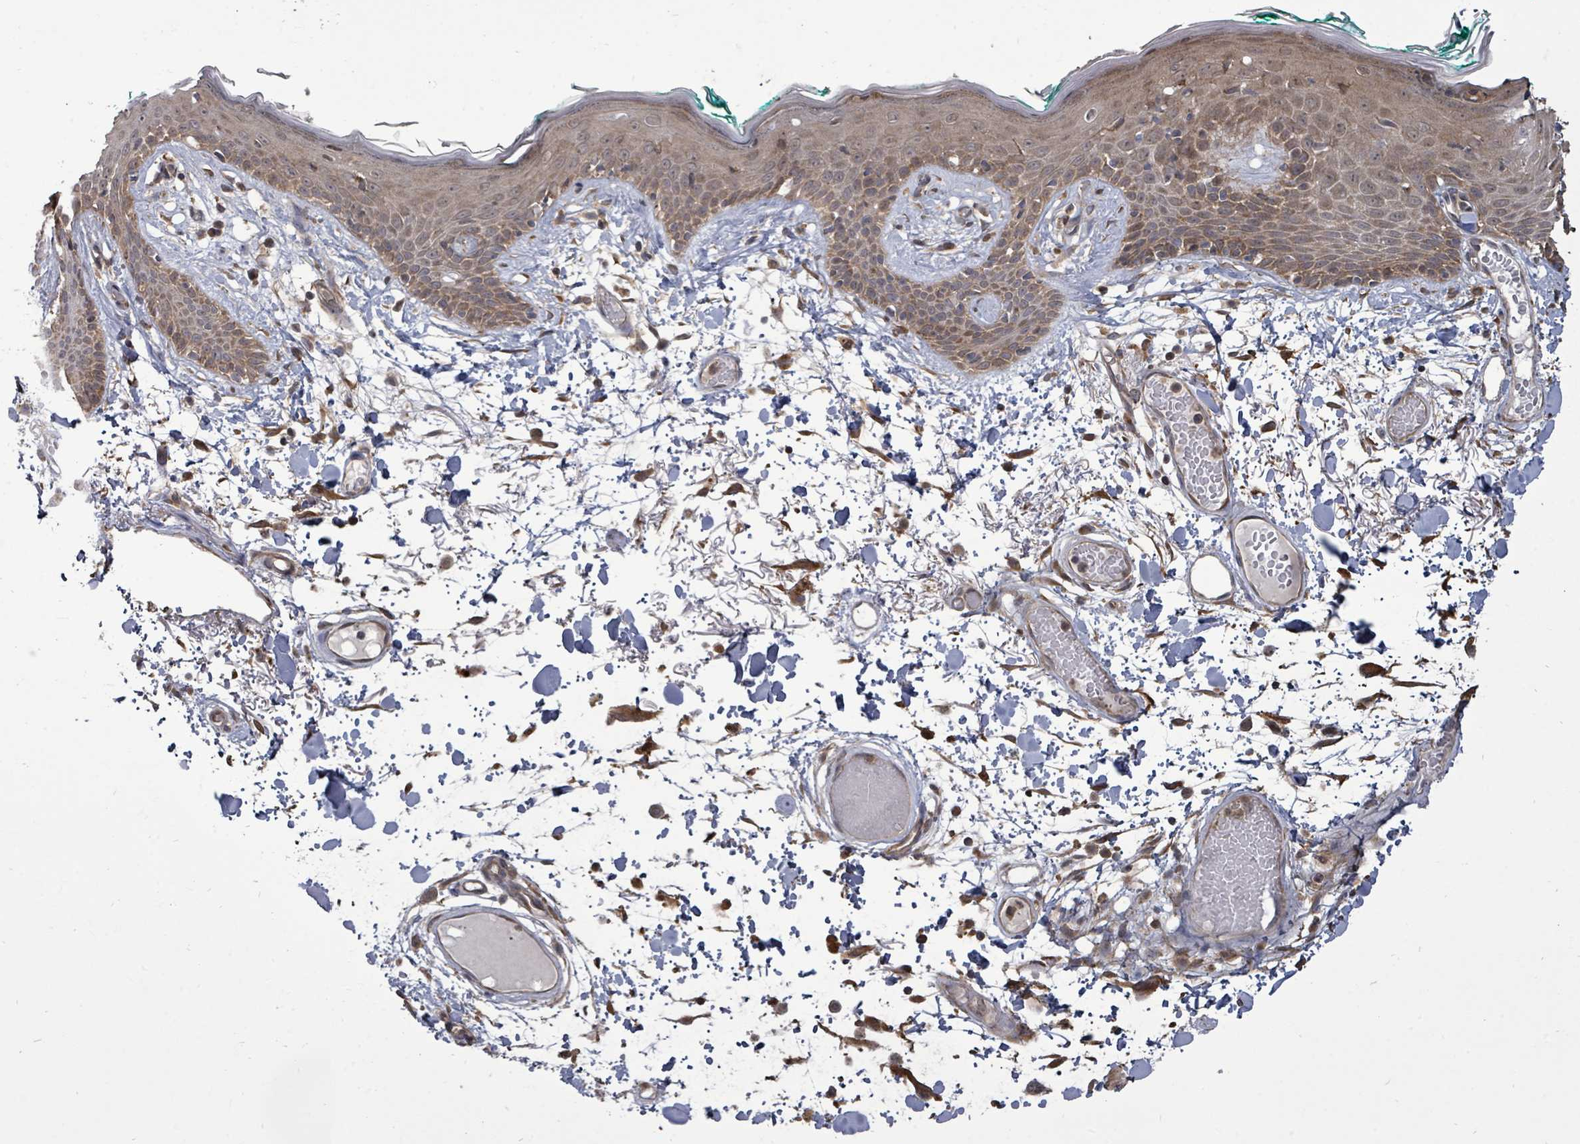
{"staining": {"intensity": "moderate", "quantity": ">75%", "location": "cytoplasmic/membranous"}, "tissue": "skin", "cell_type": "Fibroblasts", "image_type": "normal", "snomed": [{"axis": "morphology", "description": "Normal tissue, NOS"}, {"axis": "topography", "description": "Skin"}], "caption": "This image demonstrates immunohistochemistry (IHC) staining of normal human skin, with medium moderate cytoplasmic/membranous positivity in about >75% of fibroblasts.", "gene": "EIF3CL", "patient": {"sex": "male", "age": 79}}